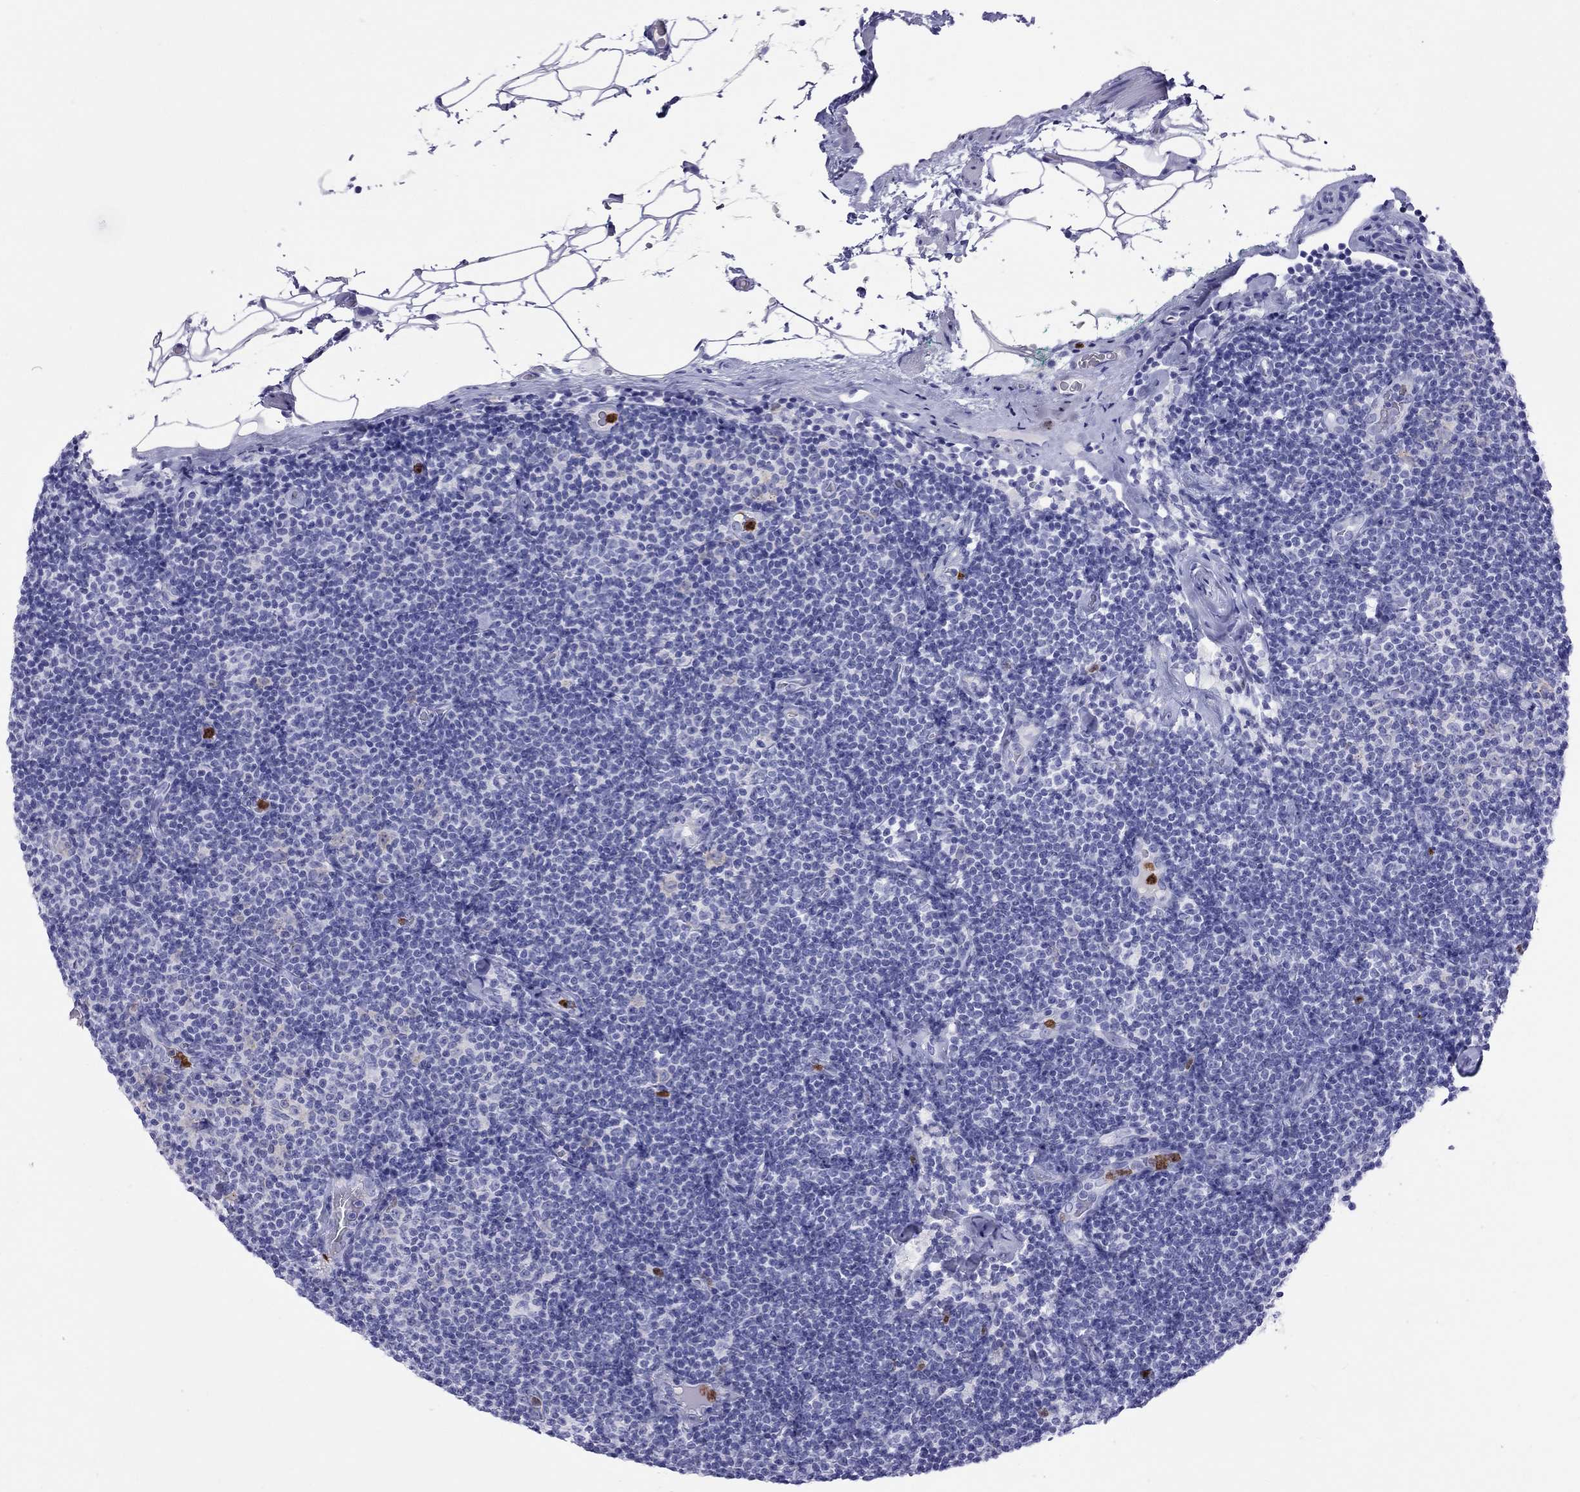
{"staining": {"intensity": "negative", "quantity": "none", "location": "none"}, "tissue": "lymphoma", "cell_type": "Tumor cells", "image_type": "cancer", "snomed": [{"axis": "morphology", "description": "Malignant lymphoma, non-Hodgkin's type, Low grade"}, {"axis": "topography", "description": "Lymph node"}], "caption": "Tumor cells show no significant positivity in lymphoma. Nuclei are stained in blue.", "gene": "SLAMF1", "patient": {"sex": "male", "age": 81}}